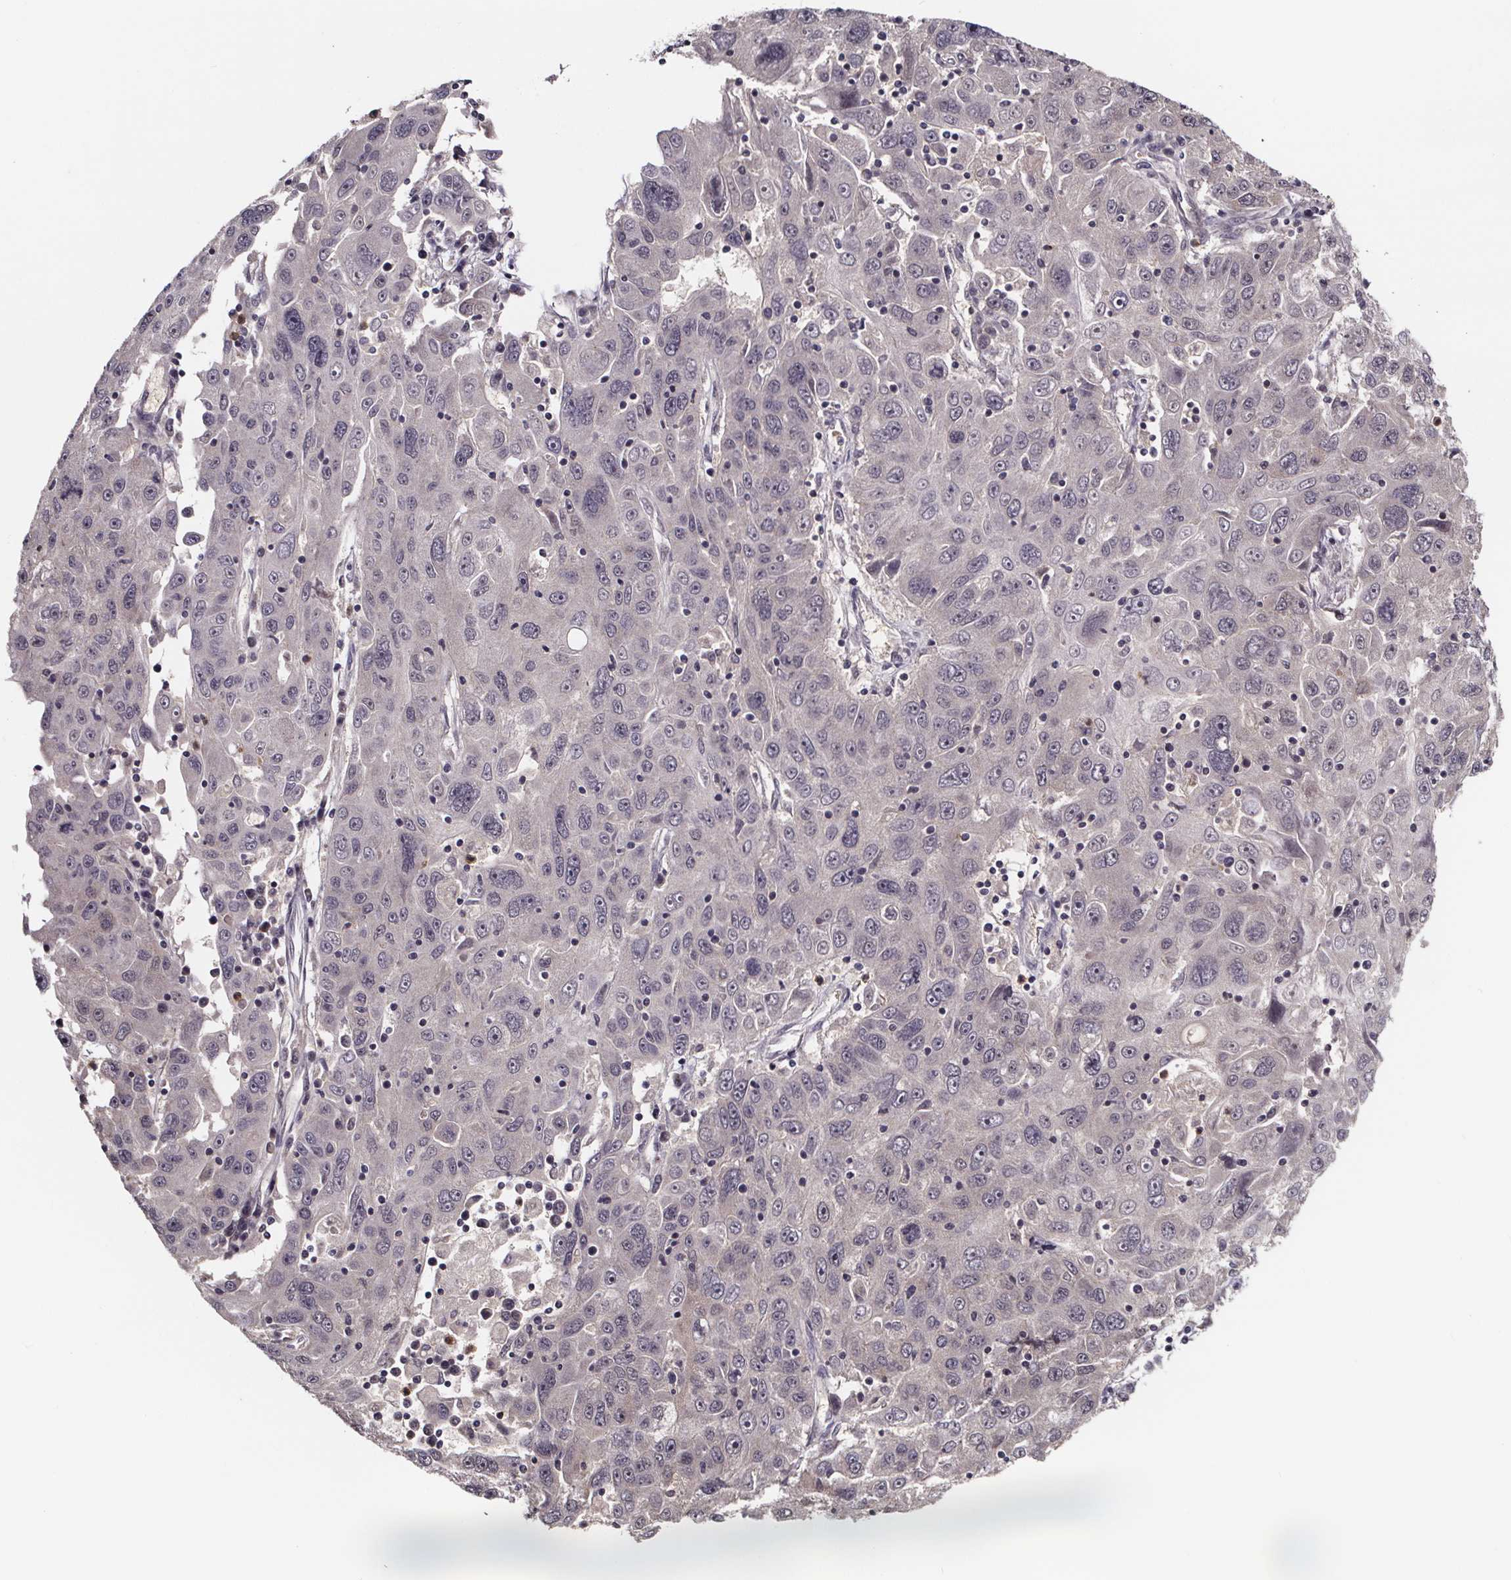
{"staining": {"intensity": "negative", "quantity": "none", "location": "none"}, "tissue": "stomach cancer", "cell_type": "Tumor cells", "image_type": "cancer", "snomed": [{"axis": "morphology", "description": "Adenocarcinoma, NOS"}, {"axis": "topography", "description": "Stomach"}], "caption": "Immunohistochemistry (IHC) of human stomach cancer (adenocarcinoma) exhibits no expression in tumor cells.", "gene": "SMIM1", "patient": {"sex": "male", "age": 56}}